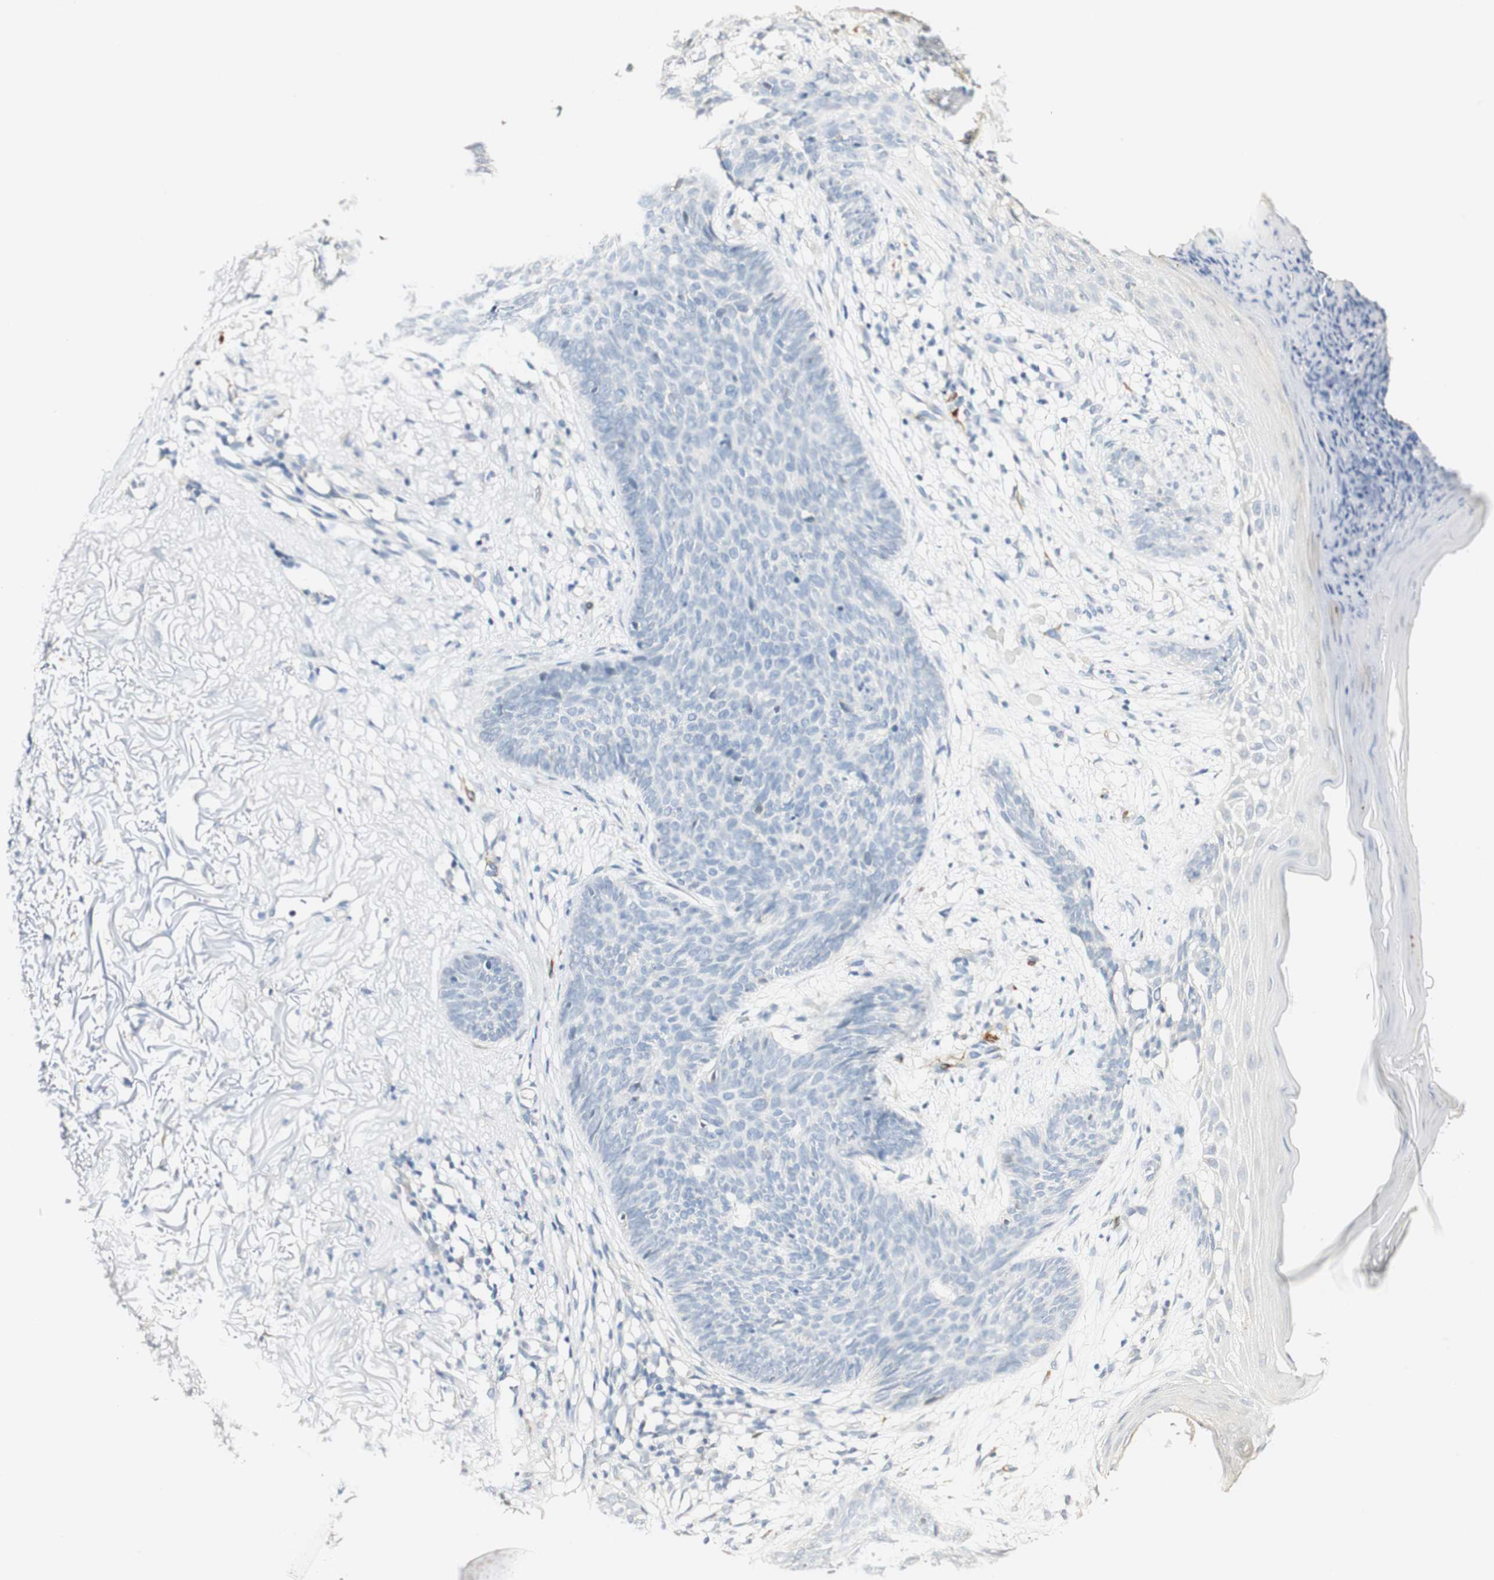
{"staining": {"intensity": "negative", "quantity": "none", "location": "none"}, "tissue": "skin cancer", "cell_type": "Tumor cells", "image_type": "cancer", "snomed": [{"axis": "morphology", "description": "Normal tissue, NOS"}, {"axis": "morphology", "description": "Basal cell carcinoma"}, {"axis": "topography", "description": "Skin"}], "caption": "Immunohistochemistry (IHC) of skin cancer exhibits no positivity in tumor cells.", "gene": "FMO3", "patient": {"sex": "female", "age": 70}}